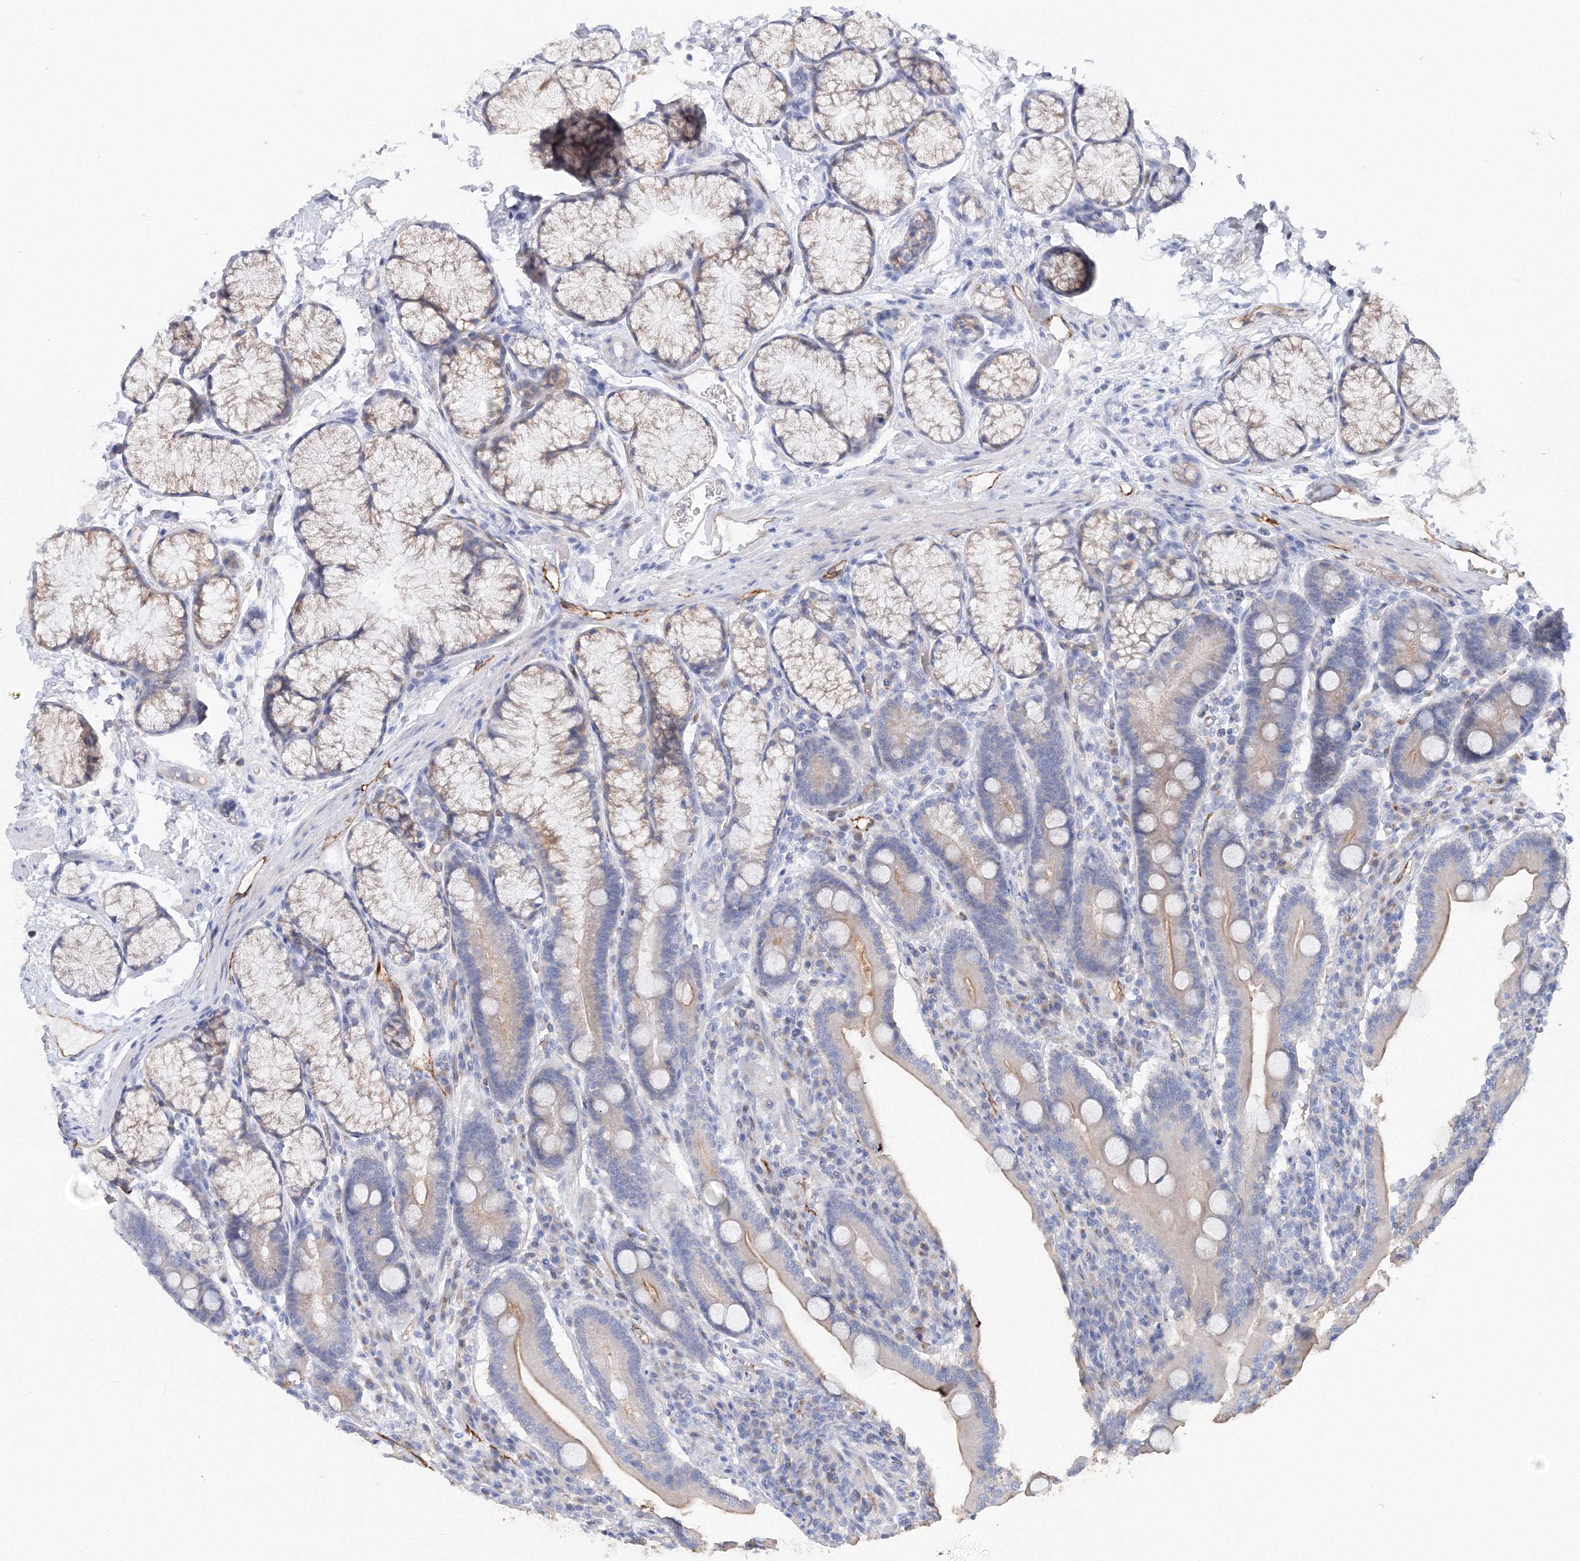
{"staining": {"intensity": "negative", "quantity": "none", "location": "none"}, "tissue": "duodenum", "cell_type": "Glandular cells", "image_type": "normal", "snomed": [{"axis": "morphology", "description": "Normal tissue, NOS"}, {"axis": "topography", "description": "Duodenum"}], "caption": "IHC photomicrograph of benign human duodenum stained for a protein (brown), which exhibits no expression in glandular cells.", "gene": "TAMM41", "patient": {"sex": "male", "age": 35}}